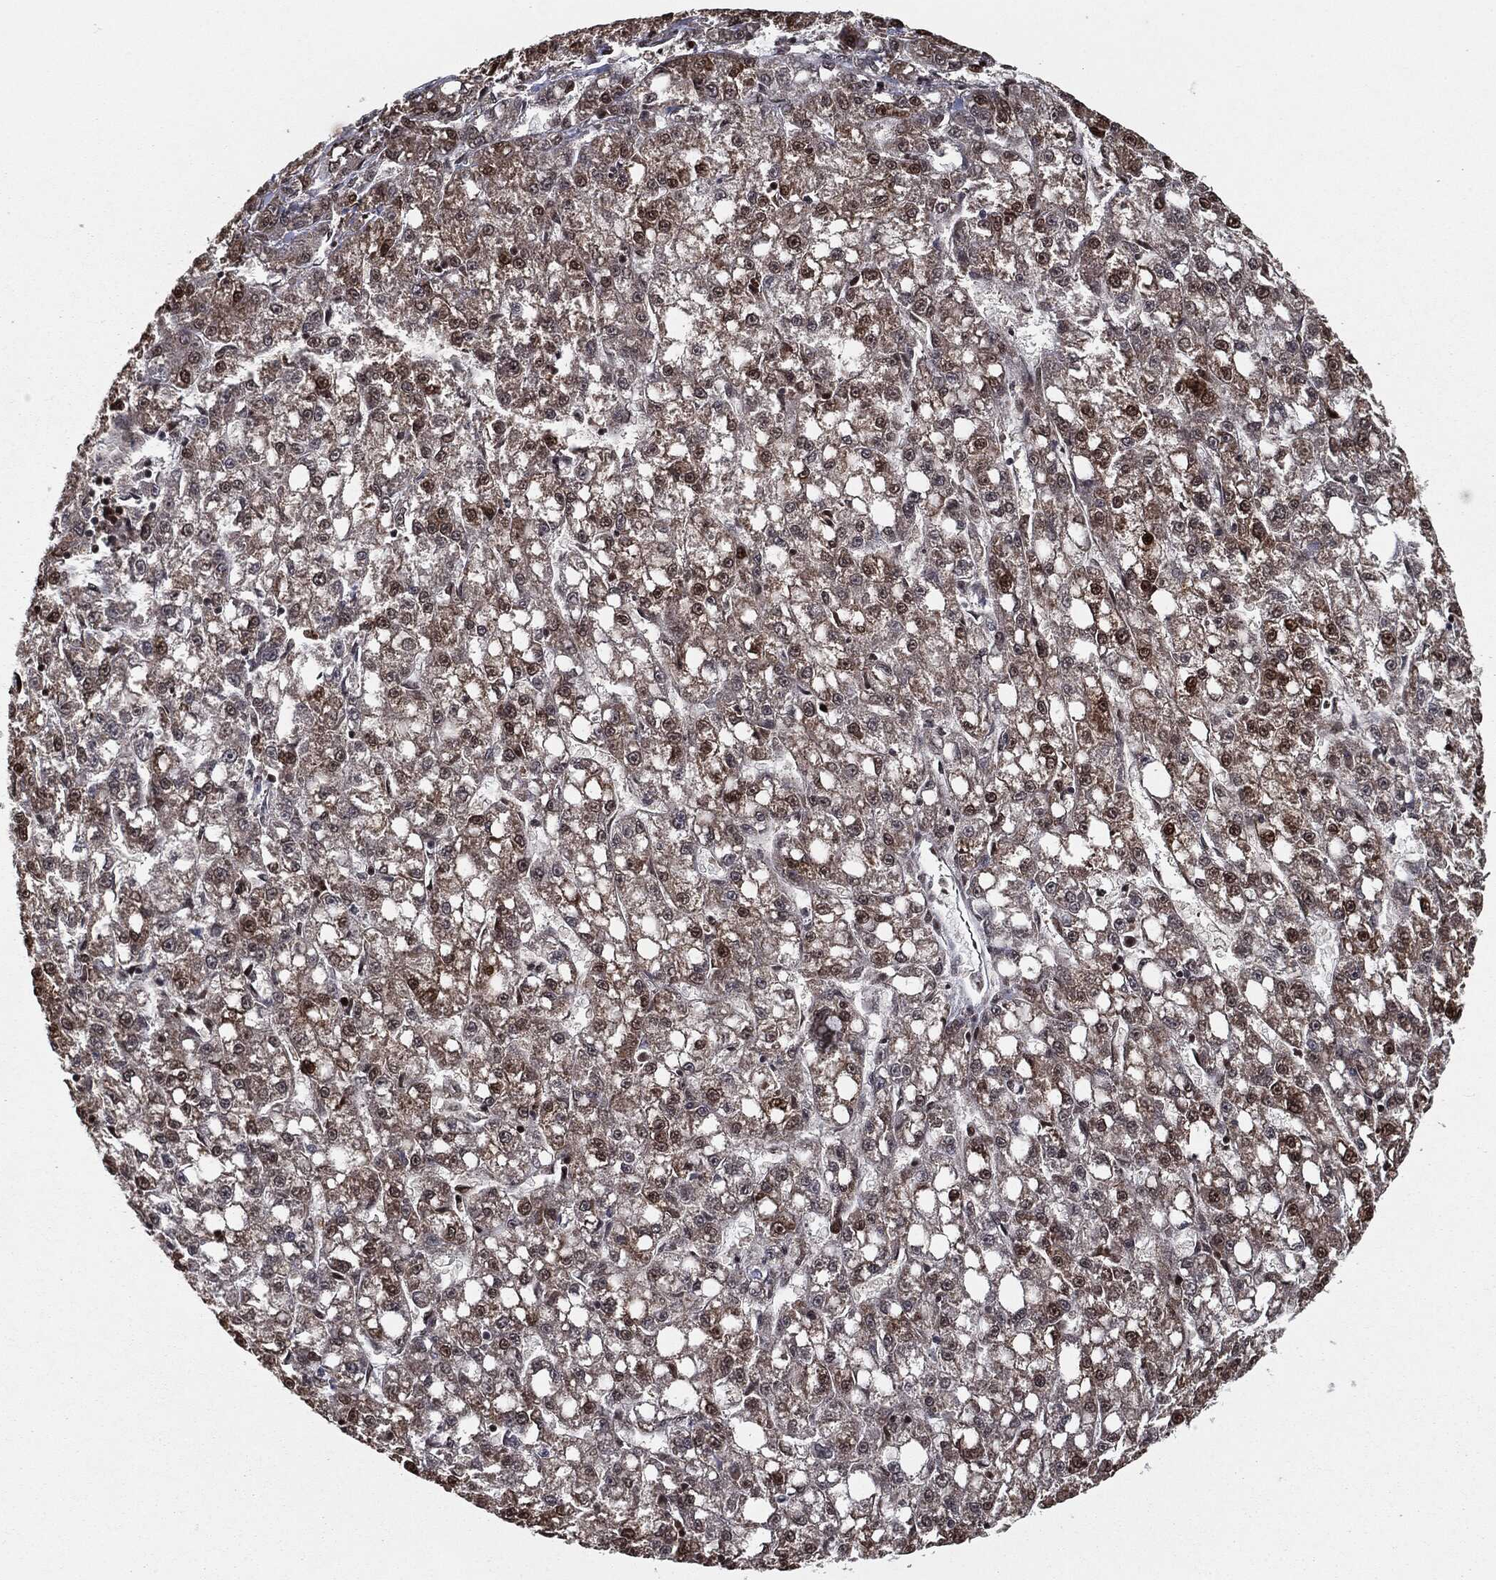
{"staining": {"intensity": "moderate", "quantity": "<25%", "location": "cytoplasmic/membranous,nuclear"}, "tissue": "liver cancer", "cell_type": "Tumor cells", "image_type": "cancer", "snomed": [{"axis": "morphology", "description": "Carcinoma, Hepatocellular, NOS"}, {"axis": "topography", "description": "Liver"}], "caption": "Tumor cells demonstrate low levels of moderate cytoplasmic/membranous and nuclear expression in approximately <25% of cells in liver cancer (hepatocellular carcinoma).", "gene": "CHCHD2", "patient": {"sex": "female", "age": 65}}